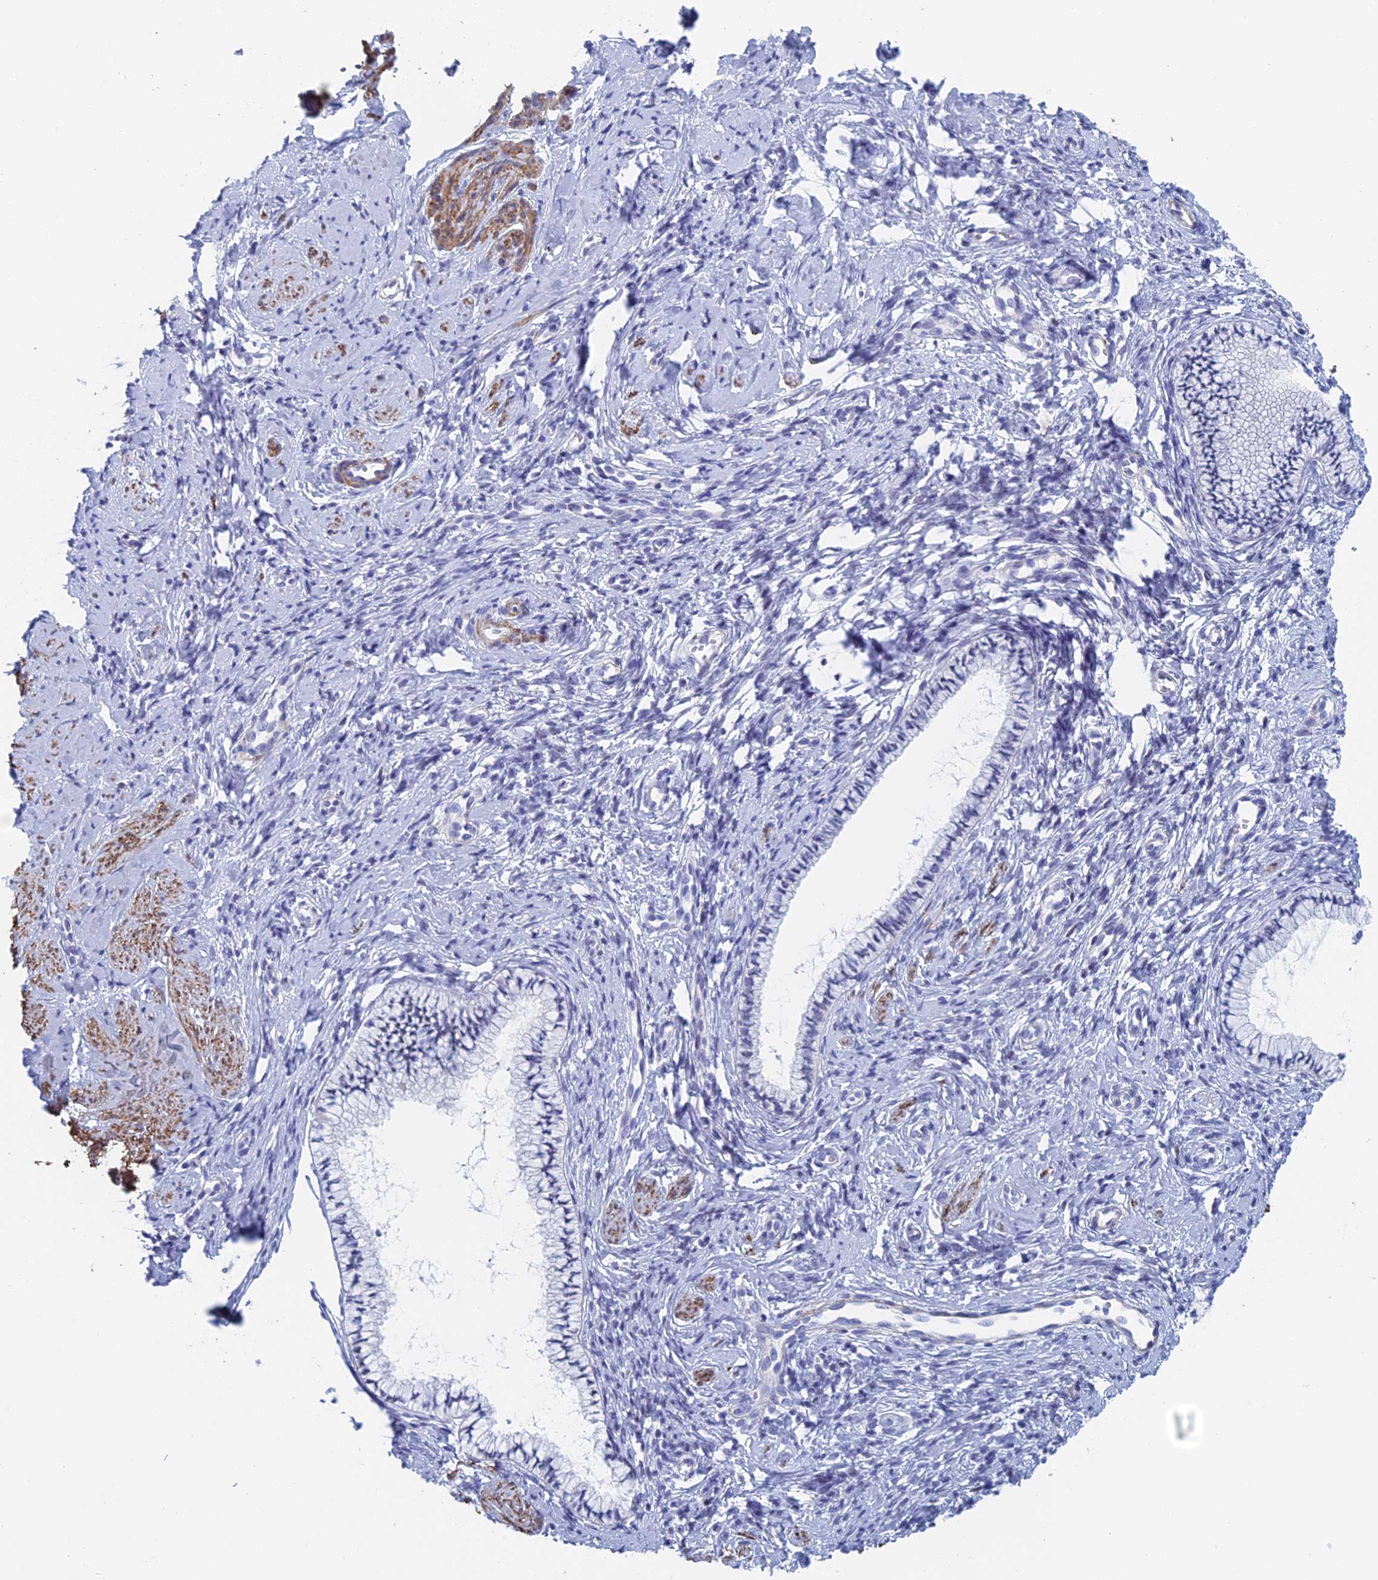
{"staining": {"intensity": "negative", "quantity": "none", "location": "none"}, "tissue": "cervix", "cell_type": "Glandular cells", "image_type": "normal", "snomed": [{"axis": "morphology", "description": "Normal tissue, NOS"}, {"axis": "topography", "description": "Cervix"}], "caption": "This is a photomicrograph of immunohistochemistry (IHC) staining of unremarkable cervix, which shows no positivity in glandular cells. Brightfield microscopy of IHC stained with DAB (3,3'-diaminobenzidine) (brown) and hematoxylin (blue), captured at high magnification.", "gene": "KCNK18", "patient": {"sex": "female", "age": 57}}